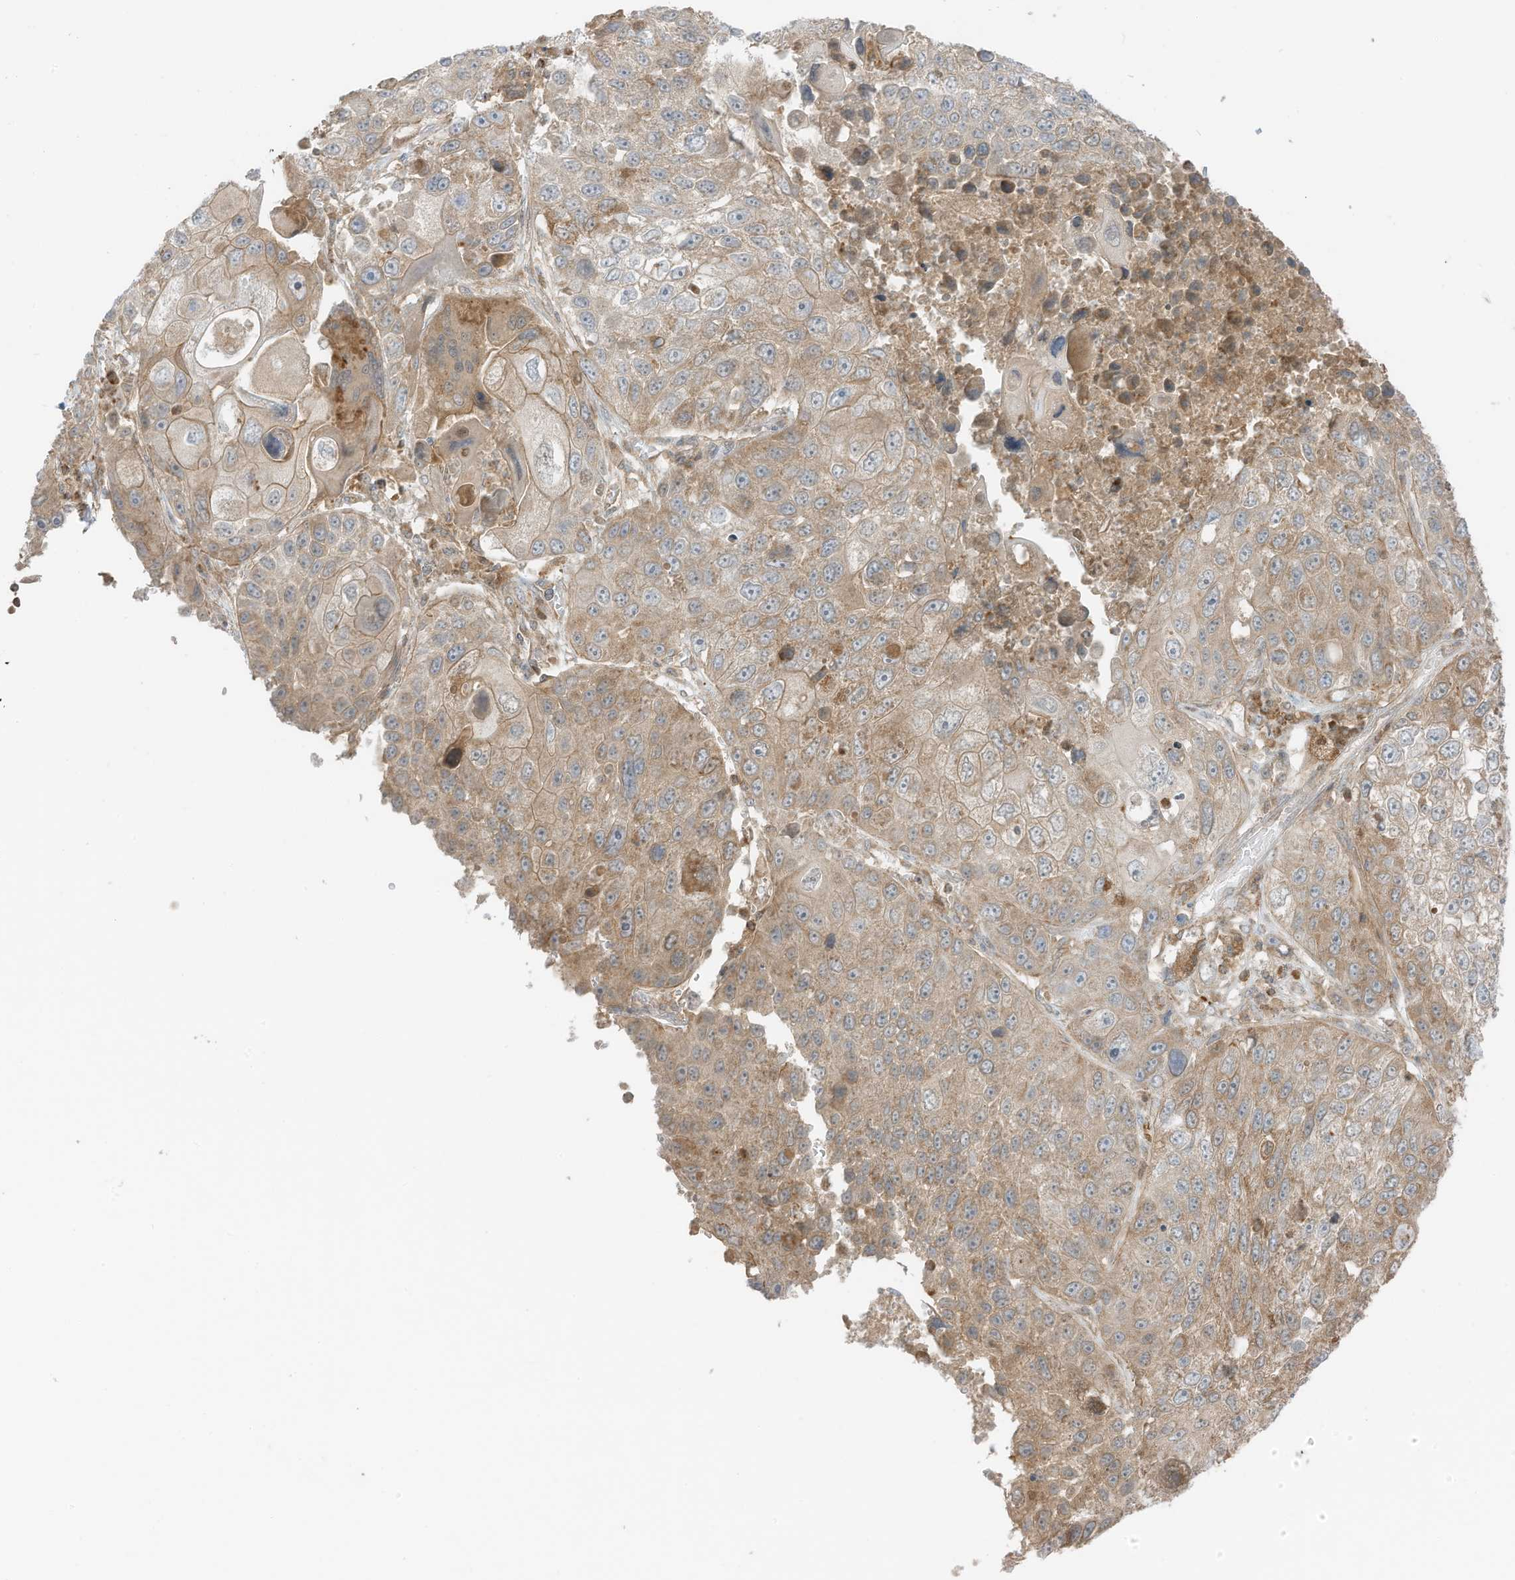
{"staining": {"intensity": "weak", "quantity": ">75%", "location": "cytoplasmic/membranous"}, "tissue": "lung cancer", "cell_type": "Tumor cells", "image_type": "cancer", "snomed": [{"axis": "morphology", "description": "Squamous cell carcinoma, NOS"}, {"axis": "topography", "description": "Lung"}], "caption": "Lung squamous cell carcinoma stained with DAB immunohistochemistry displays low levels of weak cytoplasmic/membranous positivity in about >75% of tumor cells.", "gene": "SLC25A12", "patient": {"sex": "male", "age": 61}}